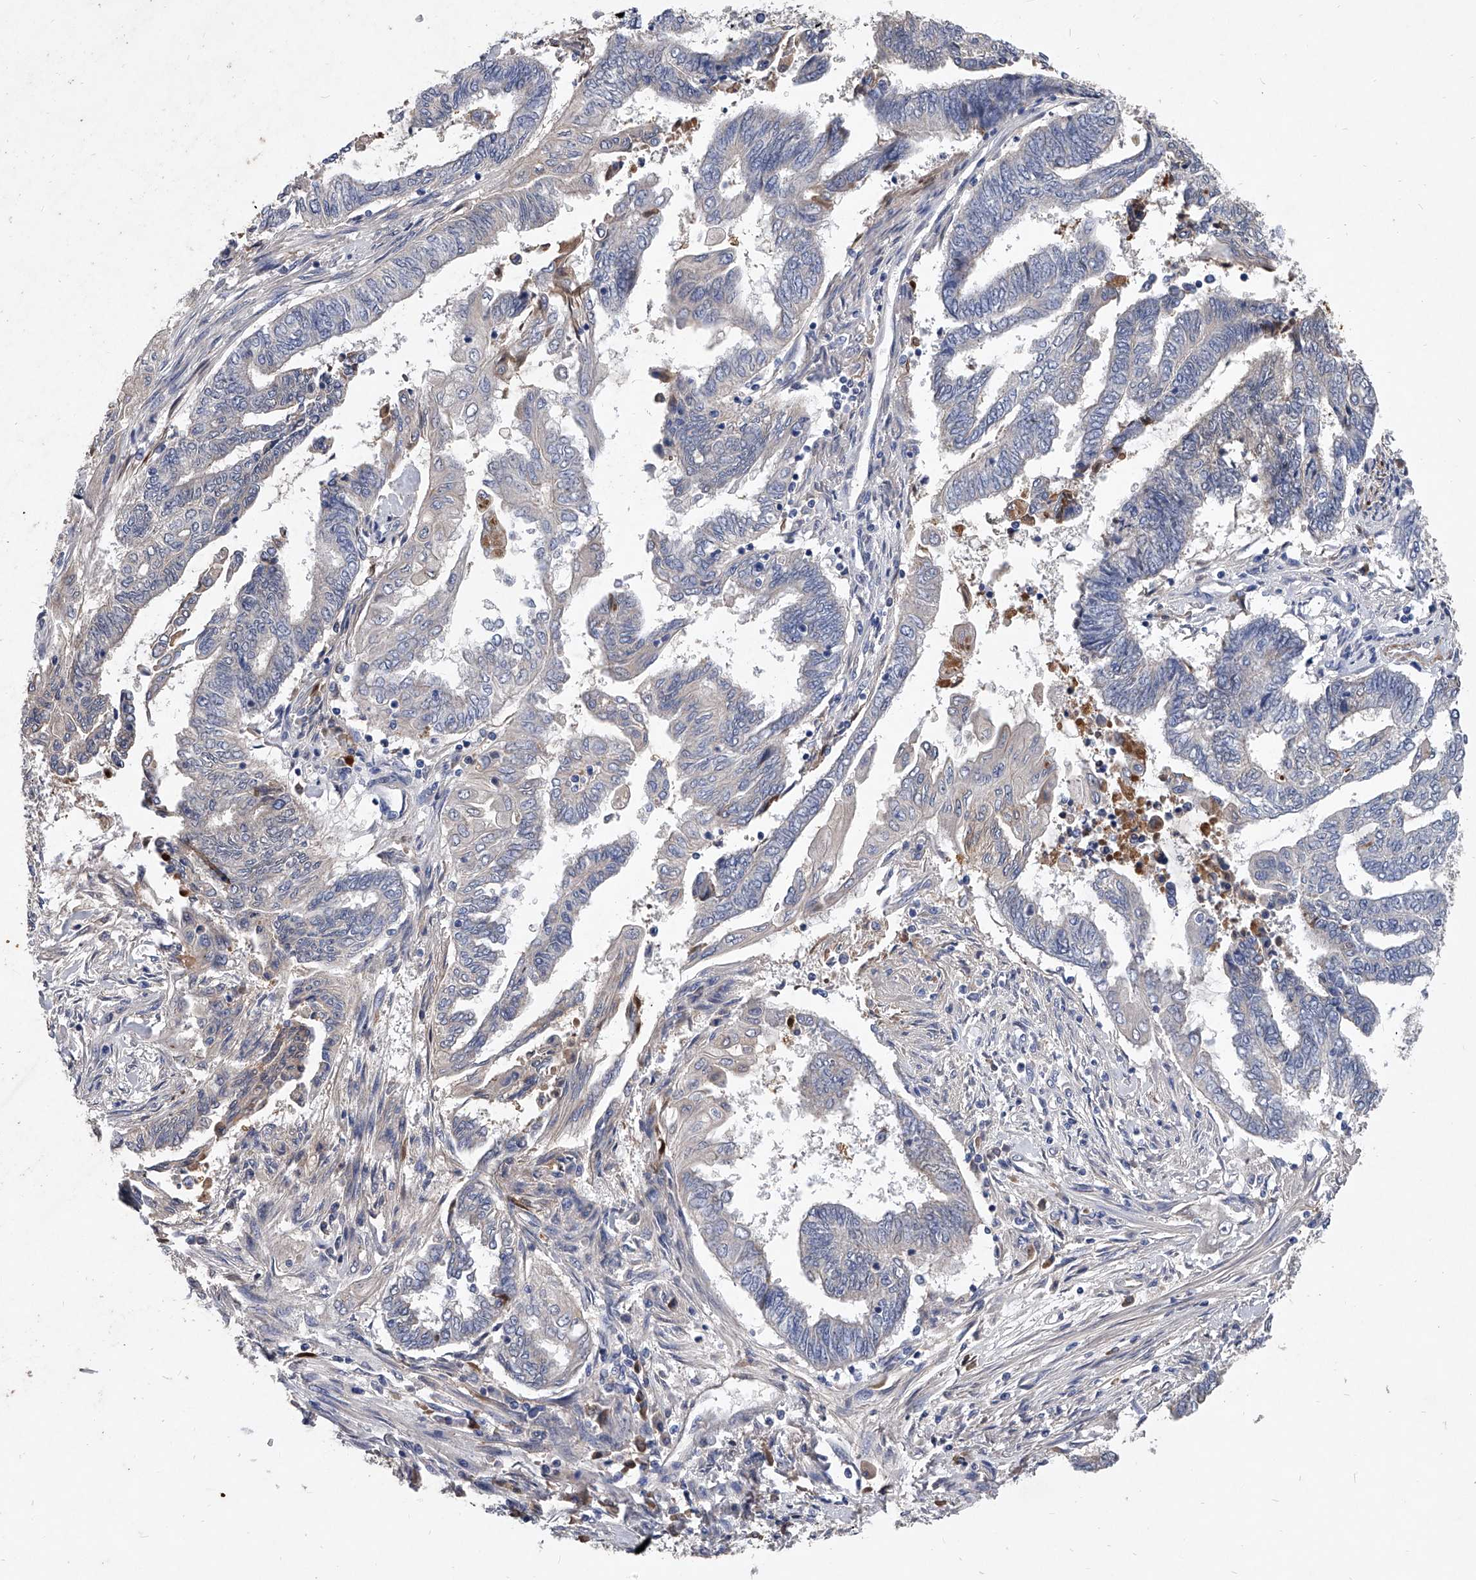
{"staining": {"intensity": "negative", "quantity": "none", "location": "none"}, "tissue": "endometrial cancer", "cell_type": "Tumor cells", "image_type": "cancer", "snomed": [{"axis": "morphology", "description": "Adenocarcinoma, NOS"}, {"axis": "topography", "description": "Uterus"}, {"axis": "topography", "description": "Endometrium"}], "caption": "IHC micrograph of endometrial adenocarcinoma stained for a protein (brown), which exhibits no staining in tumor cells.", "gene": "C5", "patient": {"sex": "female", "age": 70}}